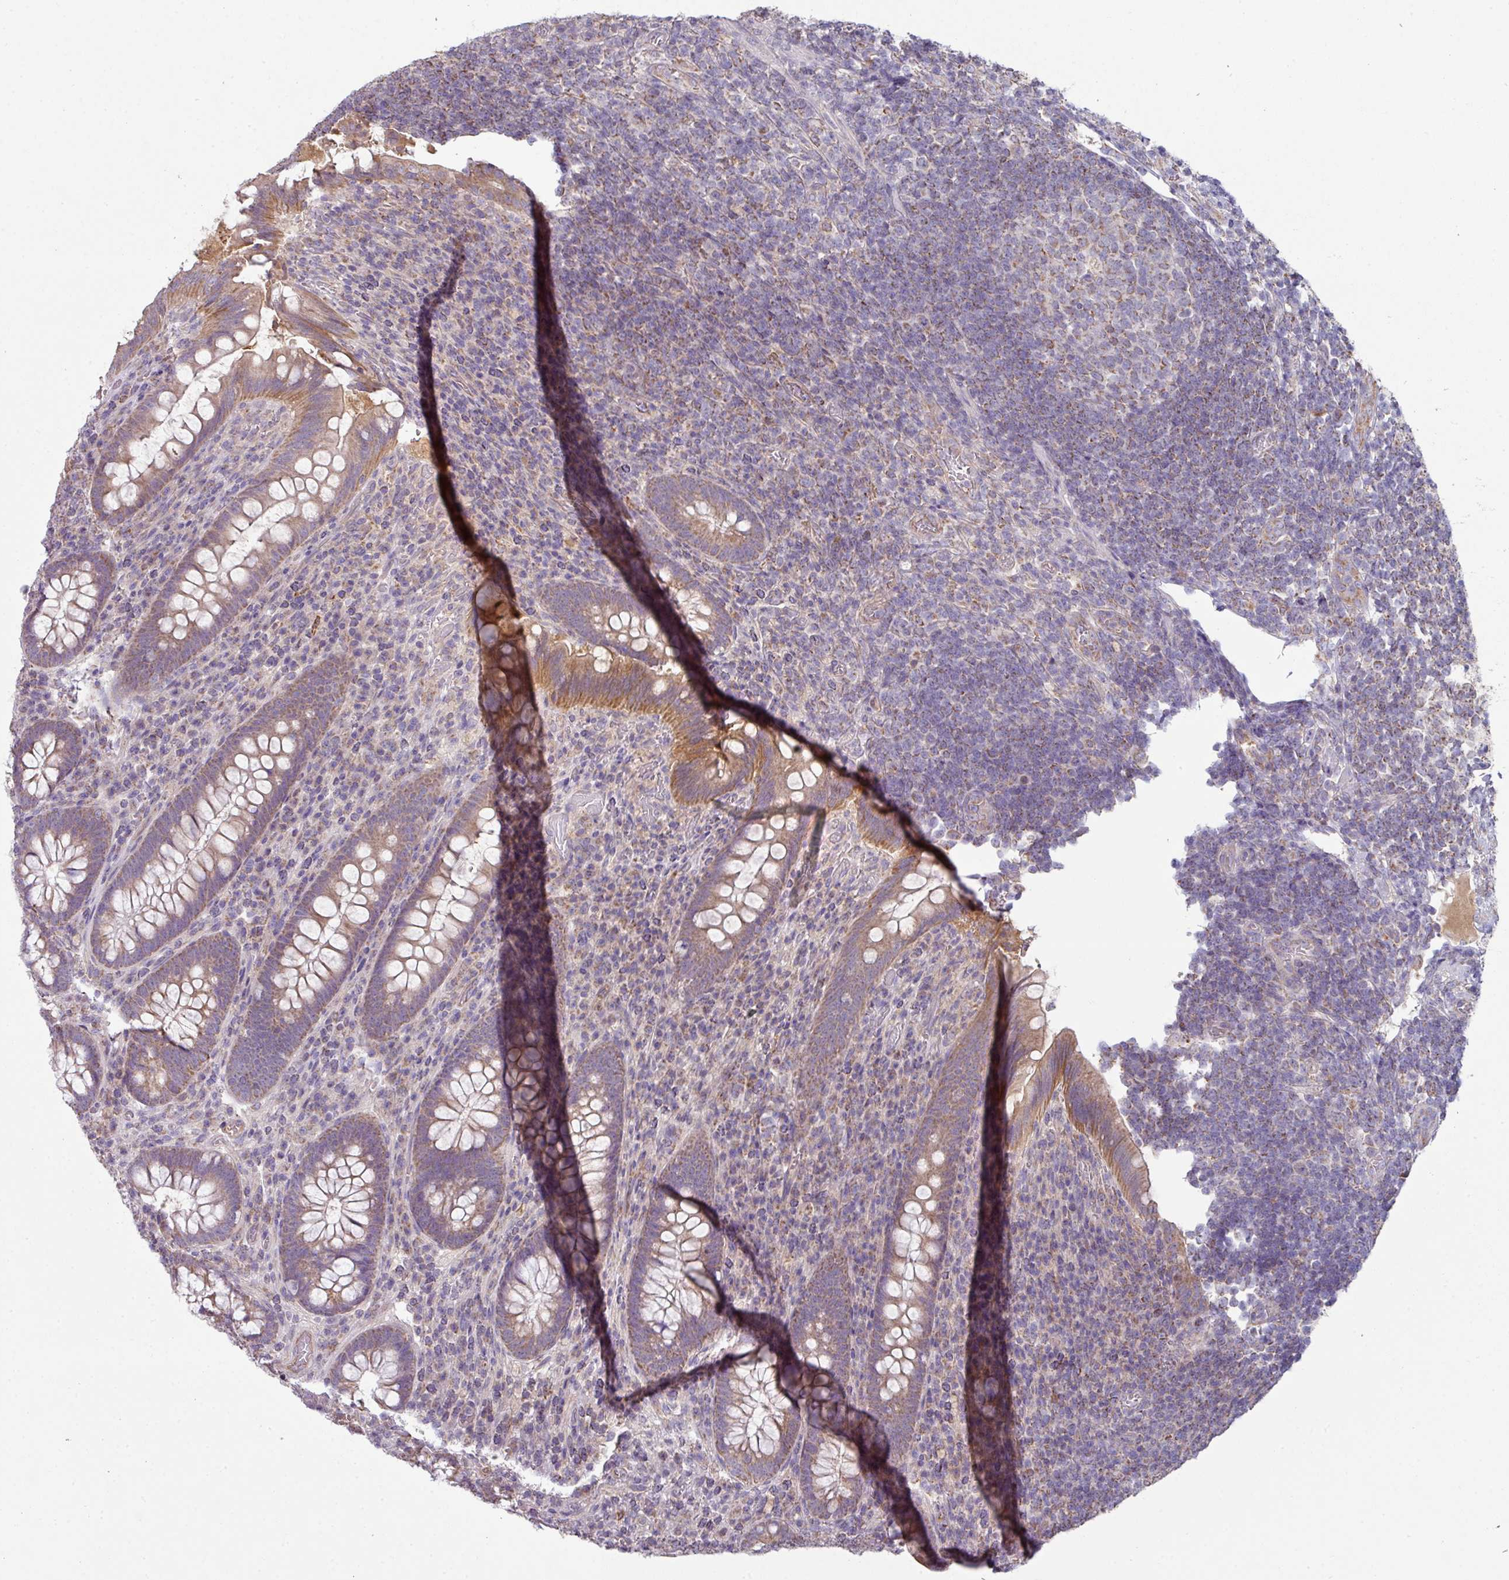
{"staining": {"intensity": "moderate", "quantity": ">75%", "location": "cytoplasmic/membranous"}, "tissue": "appendix", "cell_type": "Glandular cells", "image_type": "normal", "snomed": [{"axis": "morphology", "description": "Normal tissue, NOS"}, {"axis": "topography", "description": "Appendix"}], "caption": "IHC of benign human appendix exhibits medium levels of moderate cytoplasmic/membranous staining in approximately >75% of glandular cells.", "gene": "LRRC9", "patient": {"sex": "female", "age": 43}}